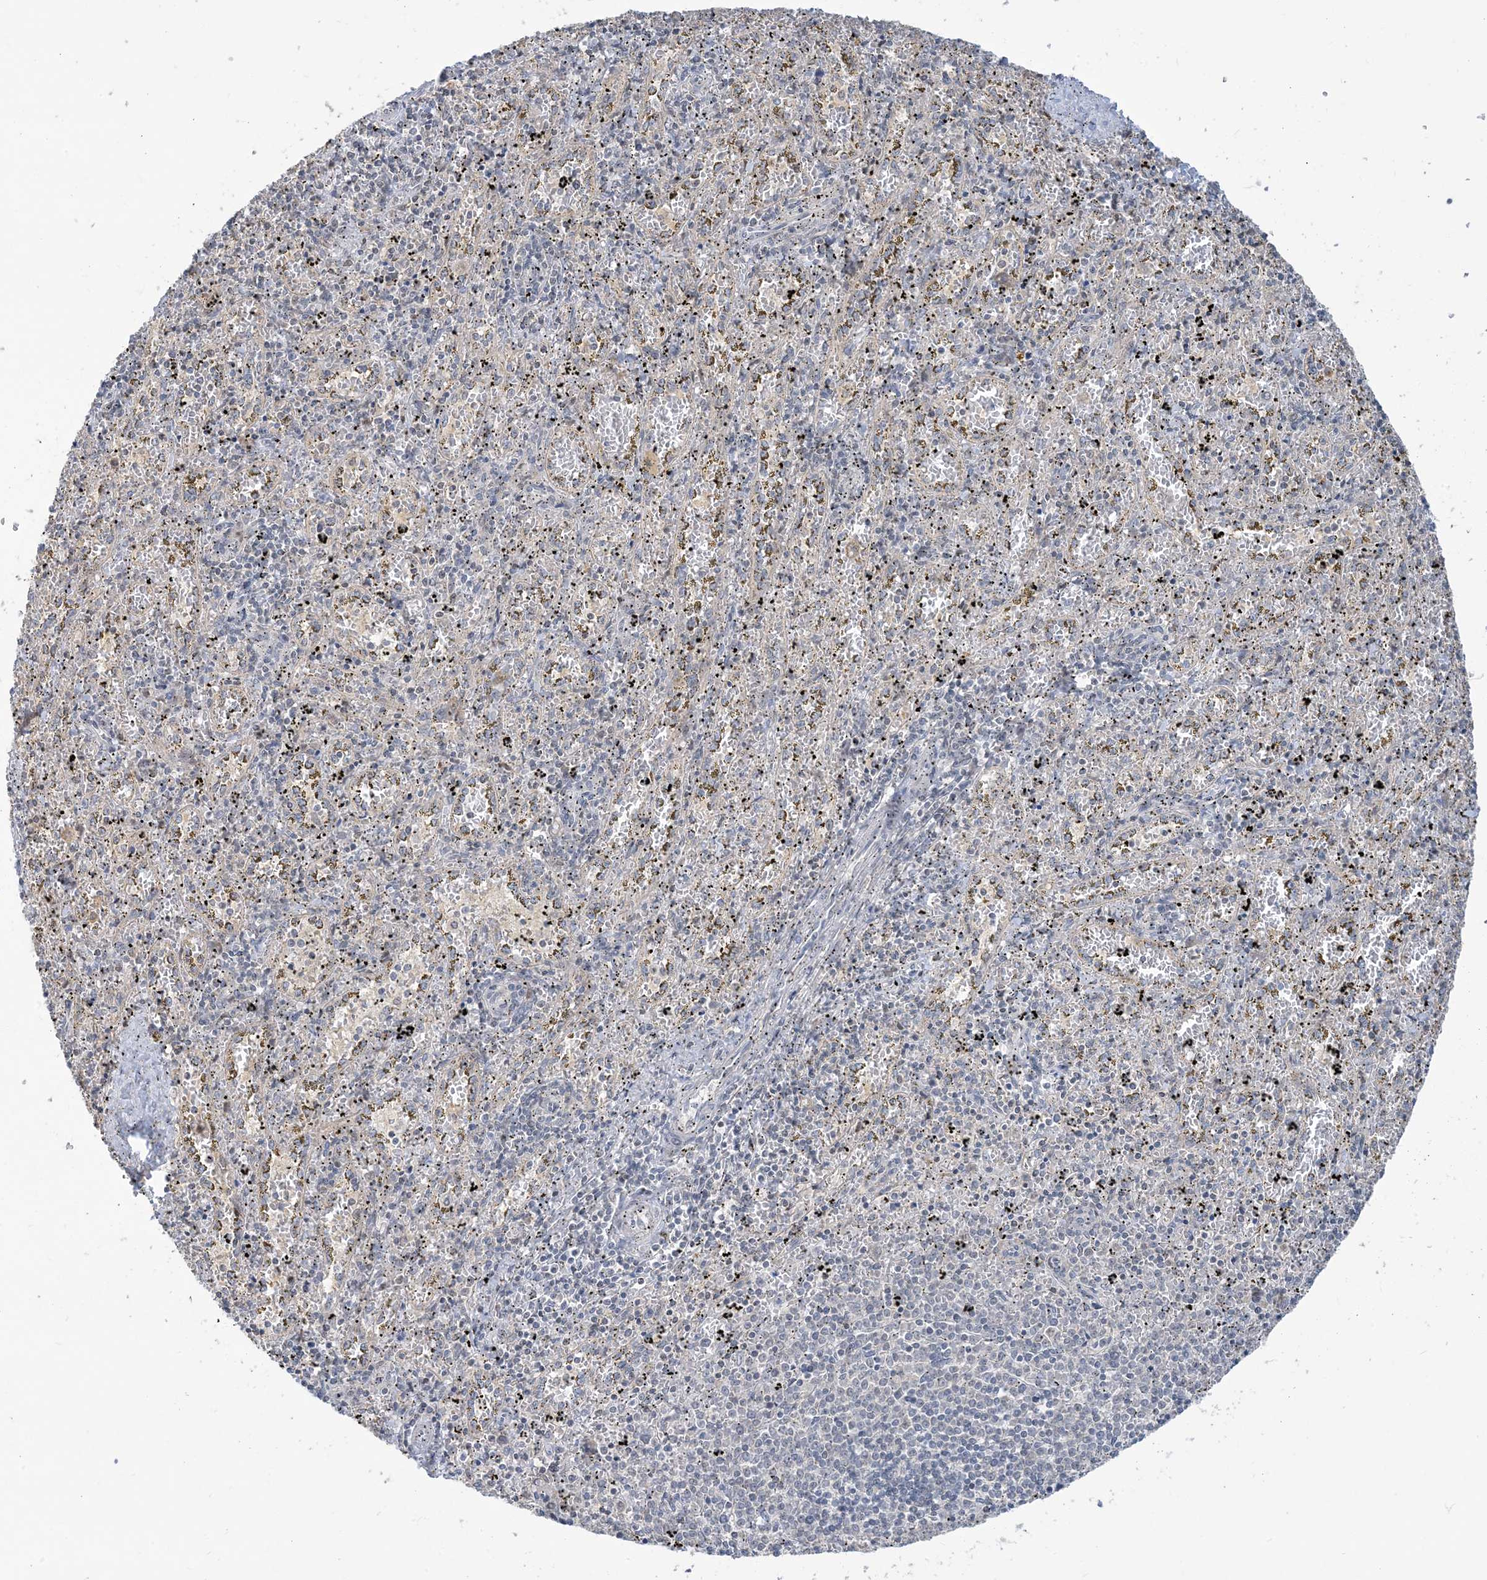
{"staining": {"intensity": "negative", "quantity": "none", "location": "none"}, "tissue": "spleen", "cell_type": "Cells in red pulp", "image_type": "normal", "snomed": [{"axis": "morphology", "description": "Normal tissue, NOS"}, {"axis": "topography", "description": "Spleen"}], "caption": "Immunohistochemistry (IHC) histopathology image of unremarkable human spleen stained for a protein (brown), which reveals no staining in cells in red pulp.", "gene": "PRRT3", "patient": {"sex": "male", "age": 11}}